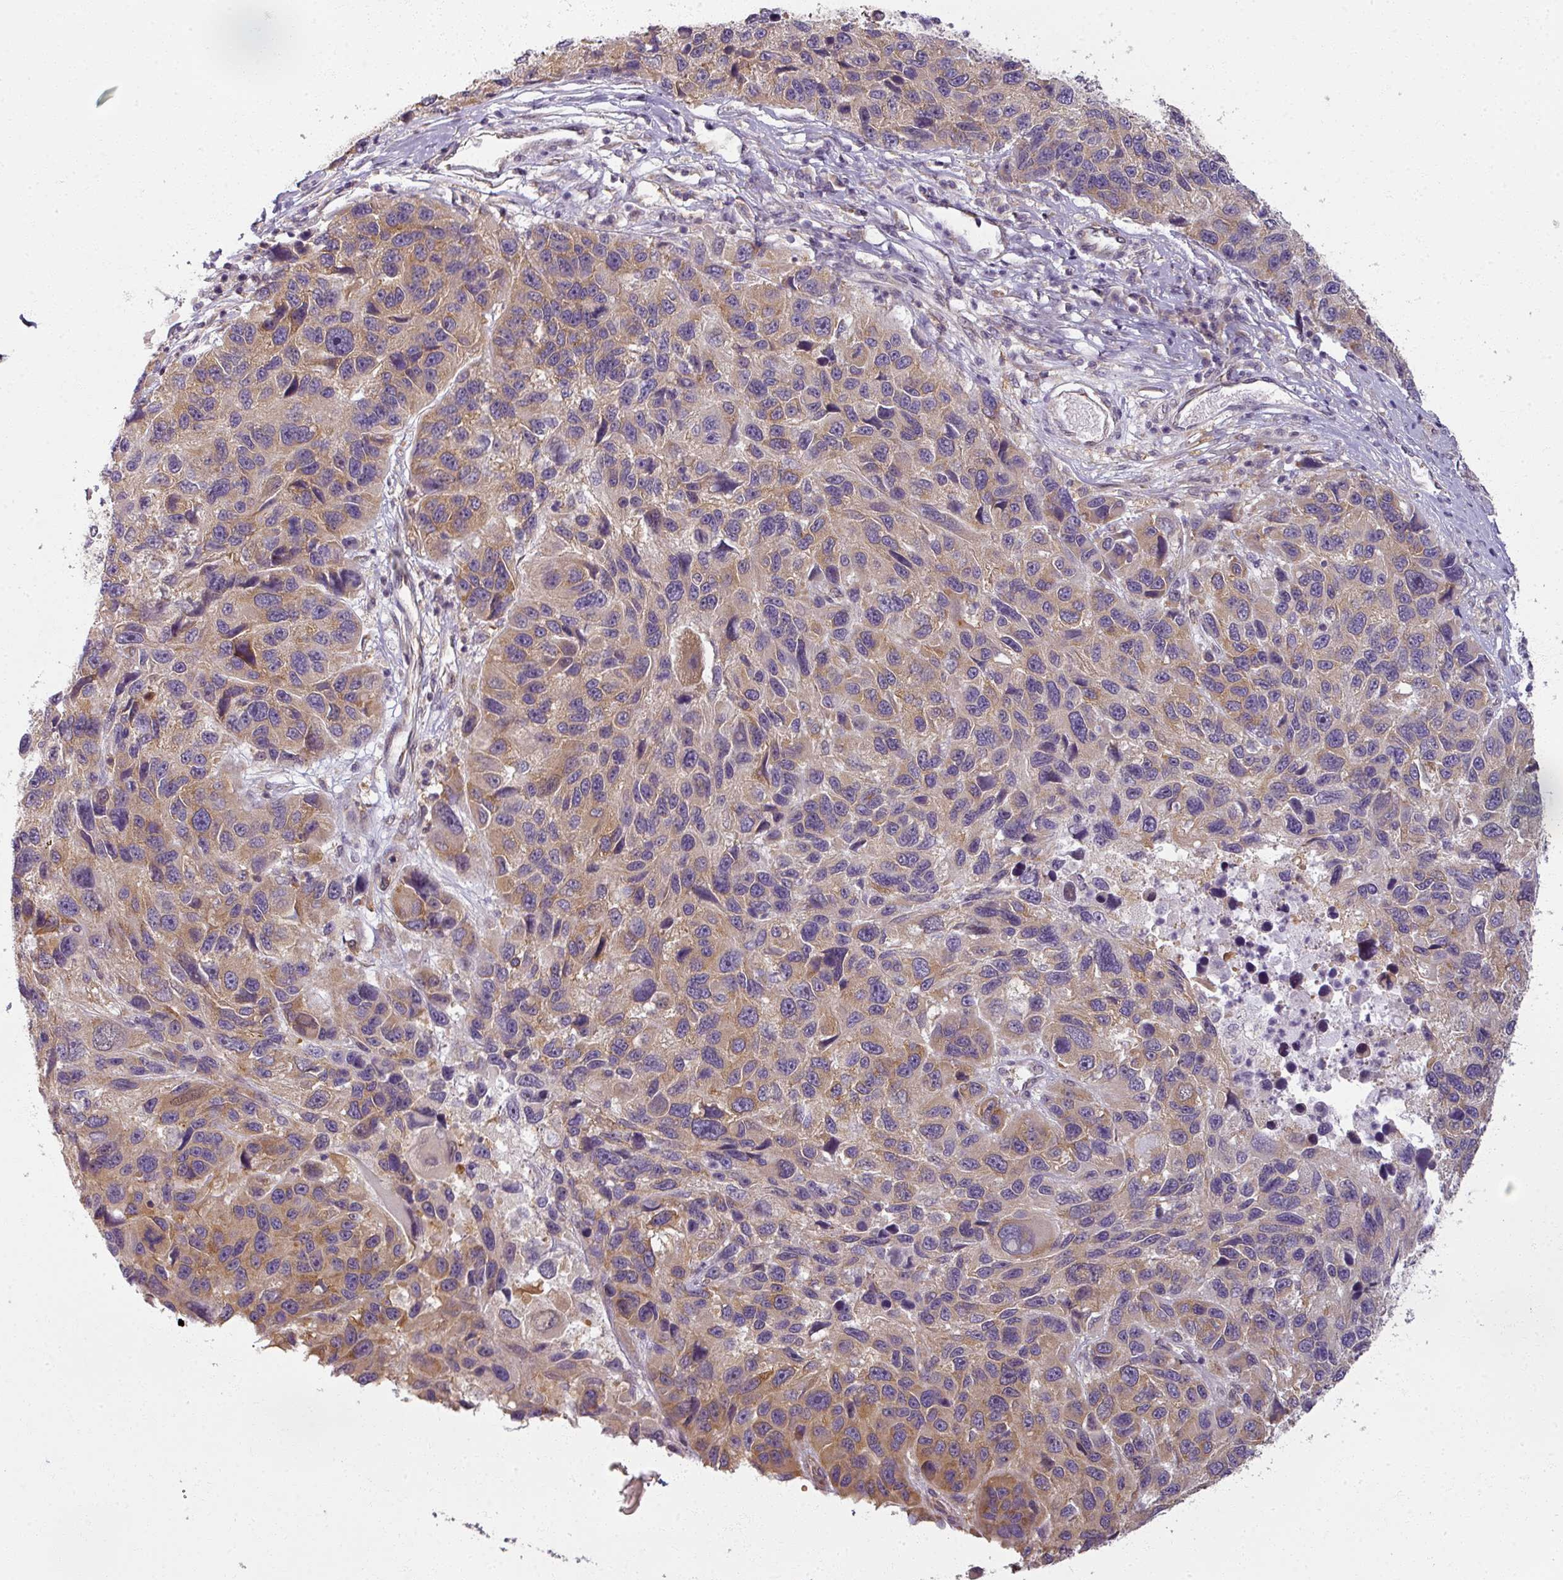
{"staining": {"intensity": "moderate", "quantity": "25%-75%", "location": "cytoplasmic/membranous"}, "tissue": "melanoma", "cell_type": "Tumor cells", "image_type": "cancer", "snomed": [{"axis": "morphology", "description": "Malignant melanoma, NOS"}, {"axis": "topography", "description": "Skin"}], "caption": "Tumor cells demonstrate moderate cytoplasmic/membranous positivity in approximately 25%-75% of cells in melanoma. (Brightfield microscopy of DAB IHC at high magnification).", "gene": "AGPAT4", "patient": {"sex": "male", "age": 53}}